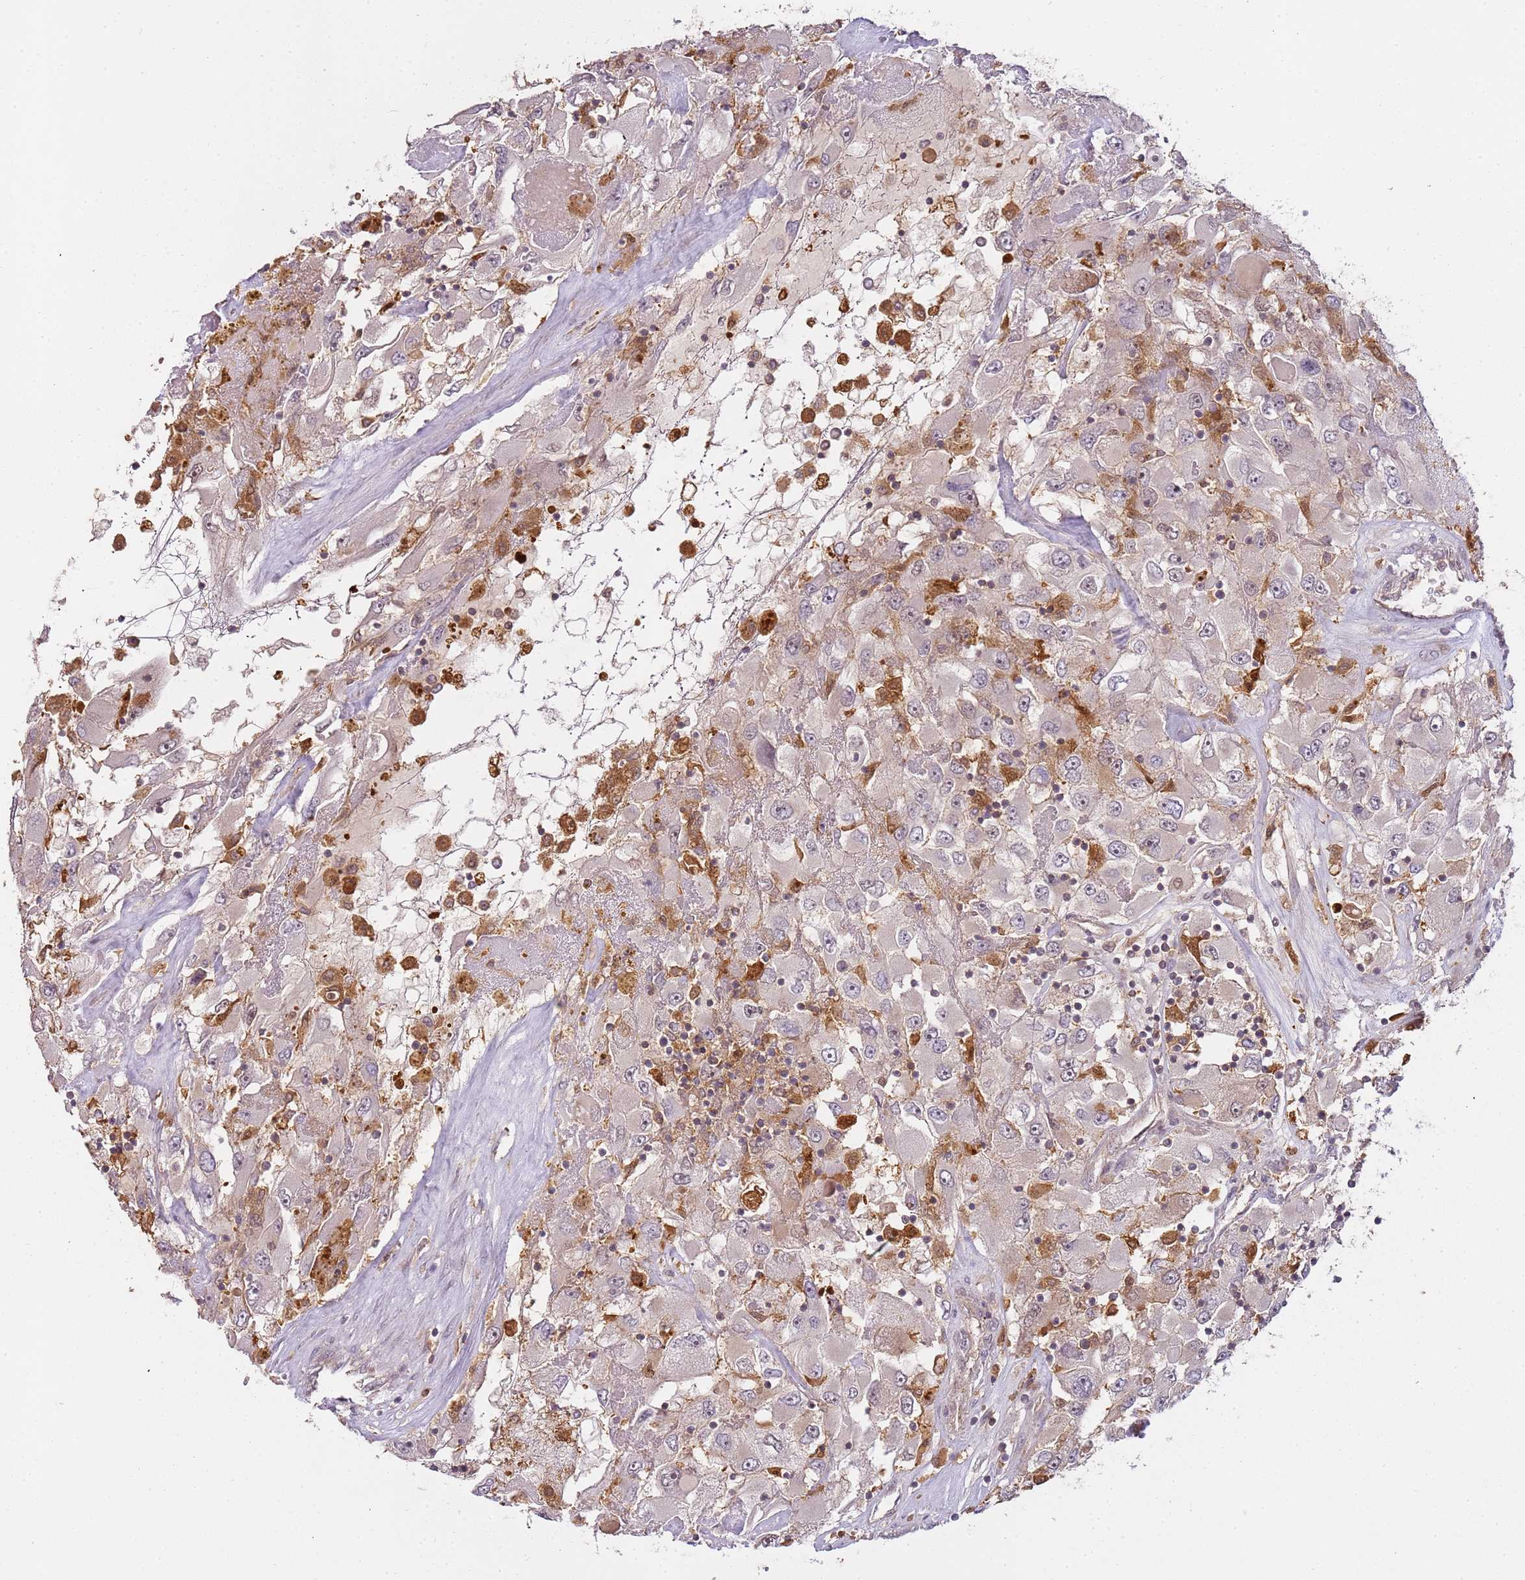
{"staining": {"intensity": "negative", "quantity": "none", "location": "none"}, "tissue": "renal cancer", "cell_type": "Tumor cells", "image_type": "cancer", "snomed": [{"axis": "morphology", "description": "Adenocarcinoma, NOS"}, {"axis": "topography", "description": "Kidney"}], "caption": "A histopathology image of human renal cancer is negative for staining in tumor cells.", "gene": "GSTO2", "patient": {"sex": "female", "age": 52}}